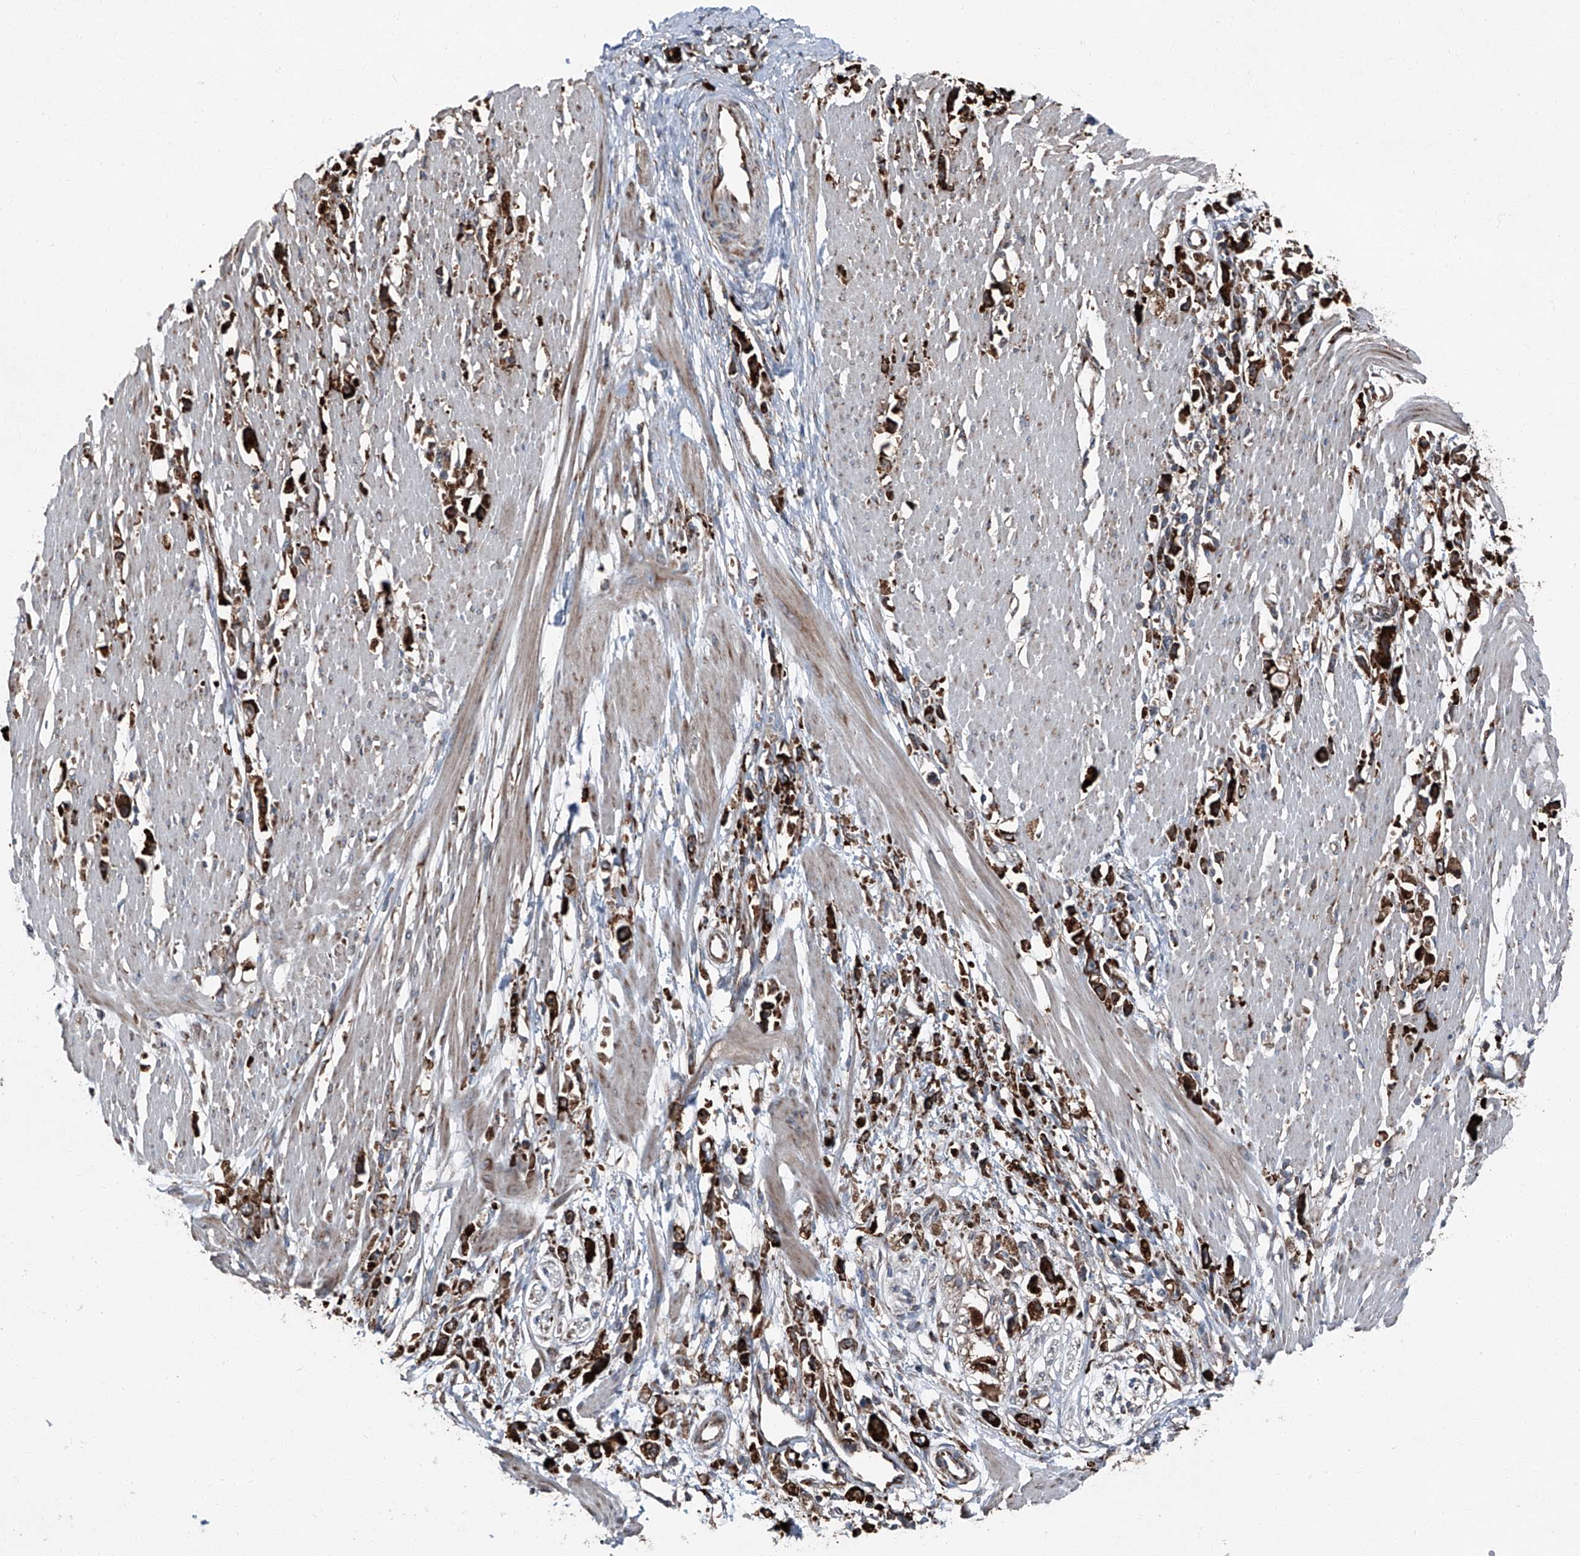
{"staining": {"intensity": "strong", "quantity": ">75%", "location": "cytoplasmic/membranous"}, "tissue": "stomach cancer", "cell_type": "Tumor cells", "image_type": "cancer", "snomed": [{"axis": "morphology", "description": "Adenocarcinoma, NOS"}, {"axis": "topography", "description": "Stomach"}], "caption": "Tumor cells reveal high levels of strong cytoplasmic/membranous positivity in about >75% of cells in human stomach cancer (adenocarcinoma).", "gene": "LIMK1", "patient": {"sex": "female", "age": 59}}